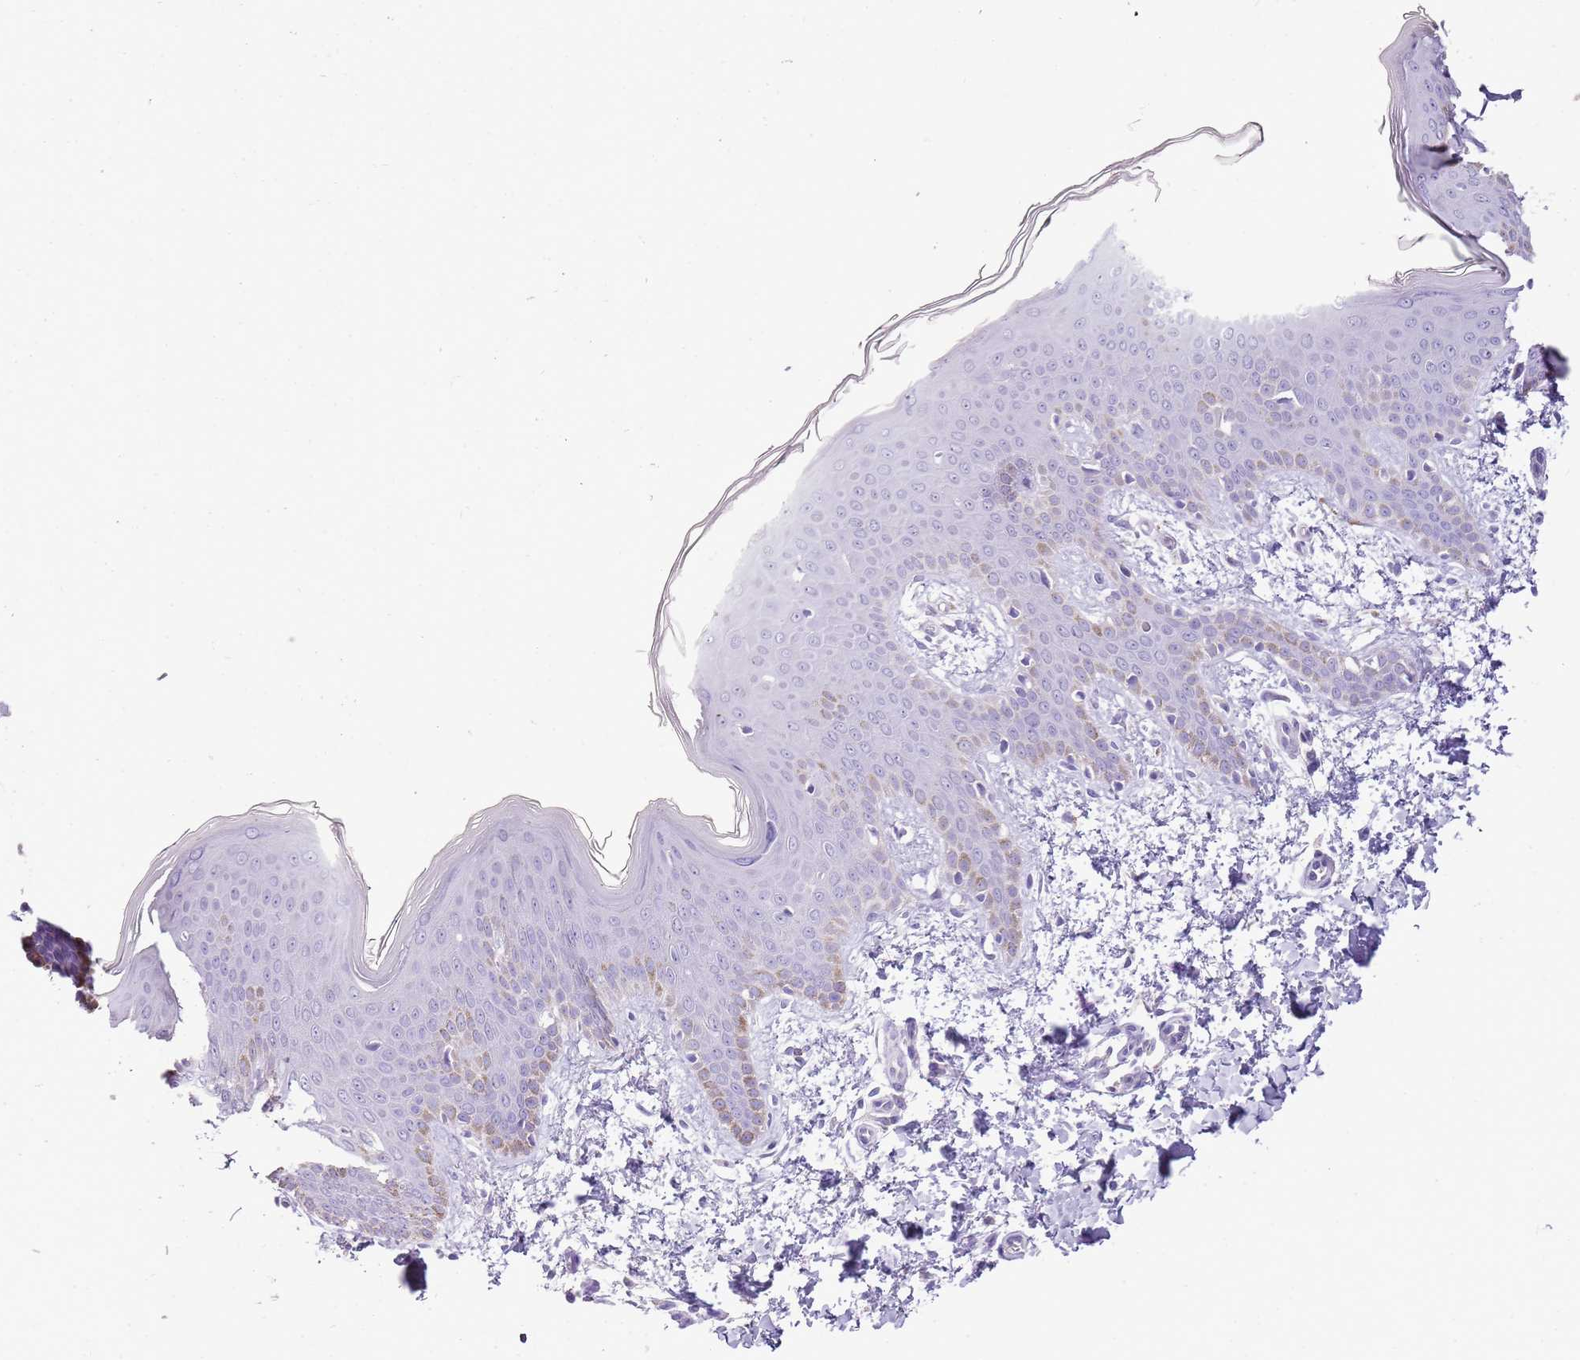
{"staining": {"intensity": "negative", "quantity": "none", "location": "none"}, "tissue": "skin", "cell_type": "Fibroblasts", "image_type": "normal", "snomed": [{"axis": "morphology", "description": "Normal tissue, NOS"}, {"axis": "topography", "description": "Skin"}], "caption": "High magnification brightfield microscopy of unremarkable skin stained with DAB (3,3'-diaminobenzidine) (brown) and counterstained with hematoxylin (blue): fibroblasts show no significant positivity.", "gene": "SCAMP5", "patient": {"sex": "male", "age": 36}}